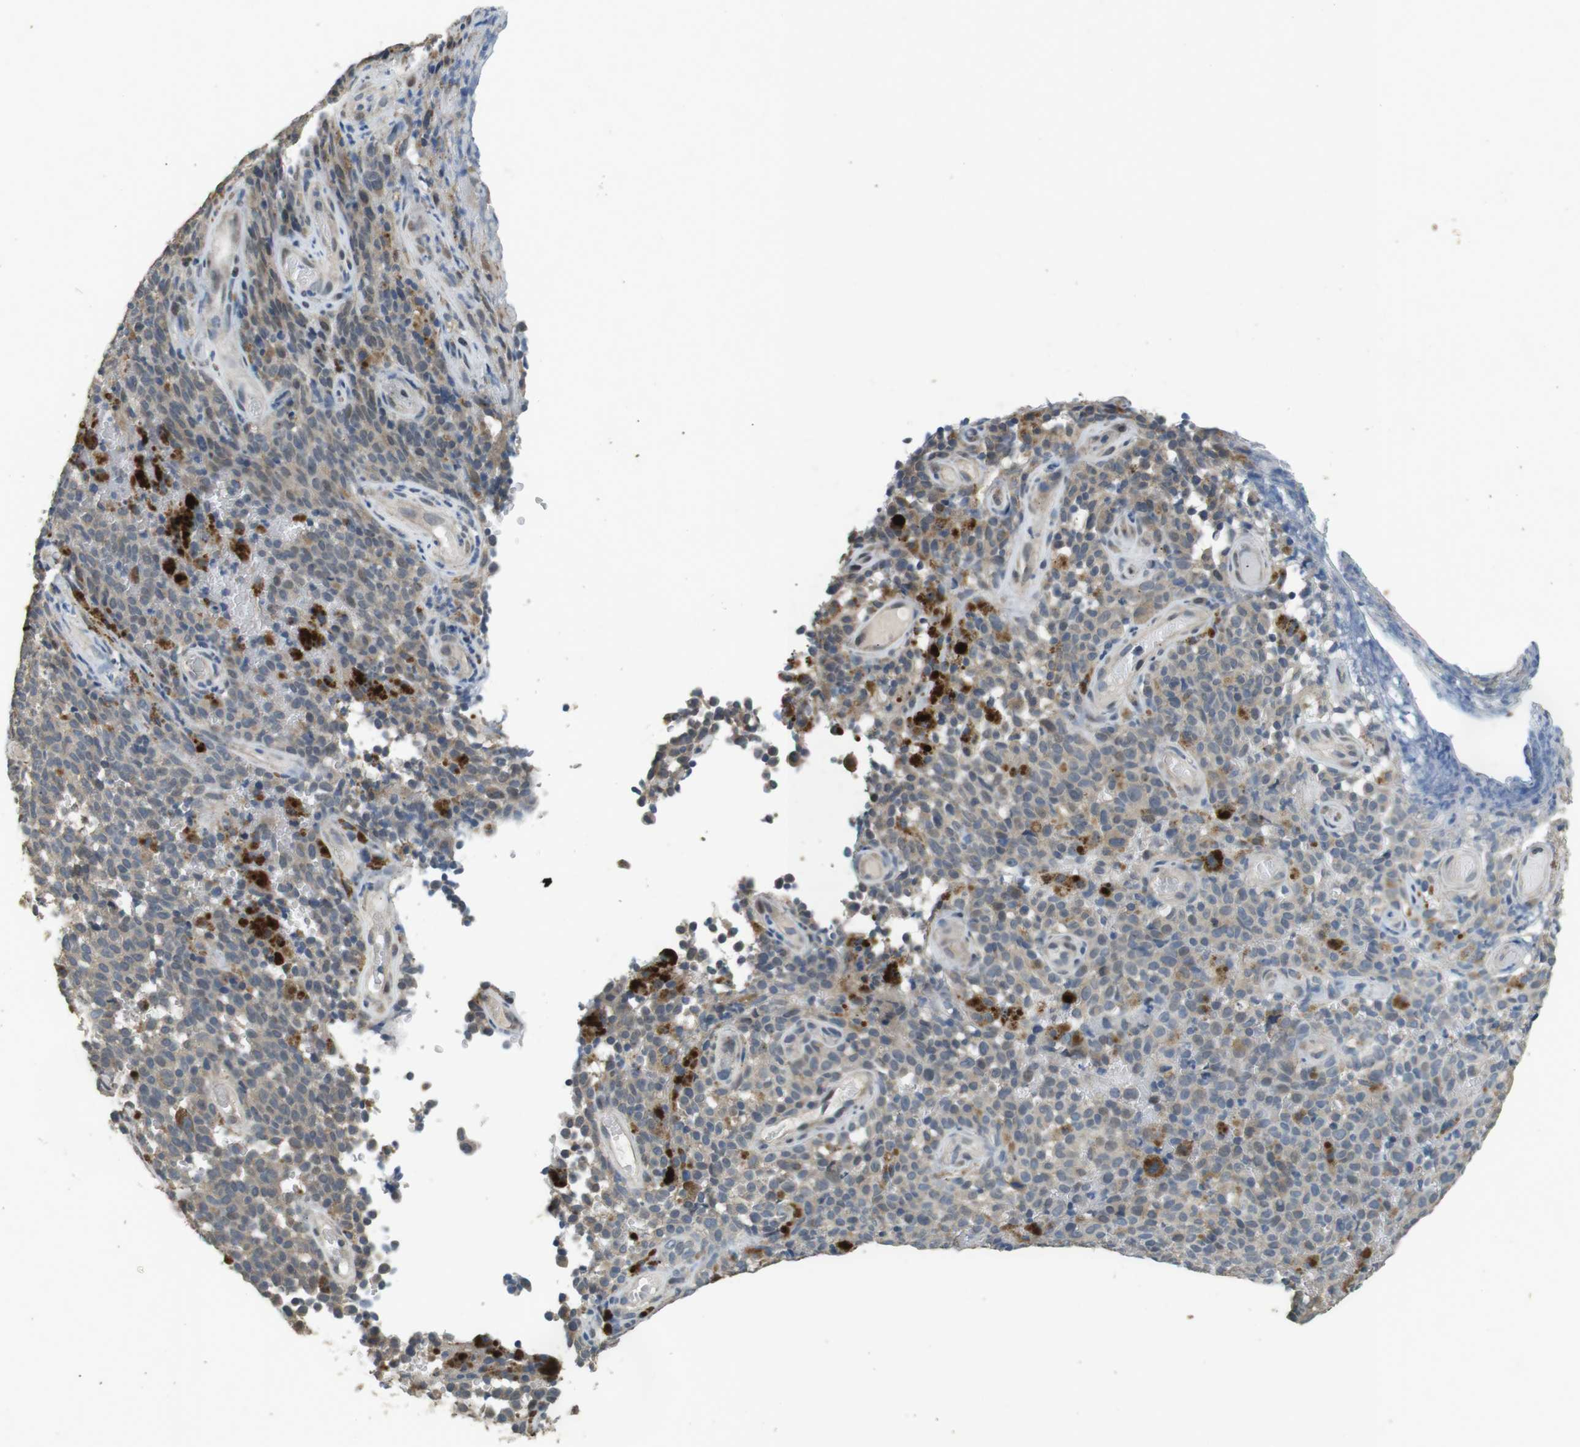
{"staining": {"intensity": "weak", "quantity": "25%-75%", "location": "cytoplasmic/membranous"}, "tissue": "melanoma", "cell_type": "Tumor cells", "image_type": "cancer", "snomed": [{"axis": "morphology", "description": "Malignant melanoma, NOS"}, {"axis": "topography", "description": "Skin"}], "caption": "A brown stain highlights weak cytoplasmic/membranous staining of a protein in human melanoma tumor cells.", "gene": "CLDN7", "patient": {"sex": "female", "age": 82}}